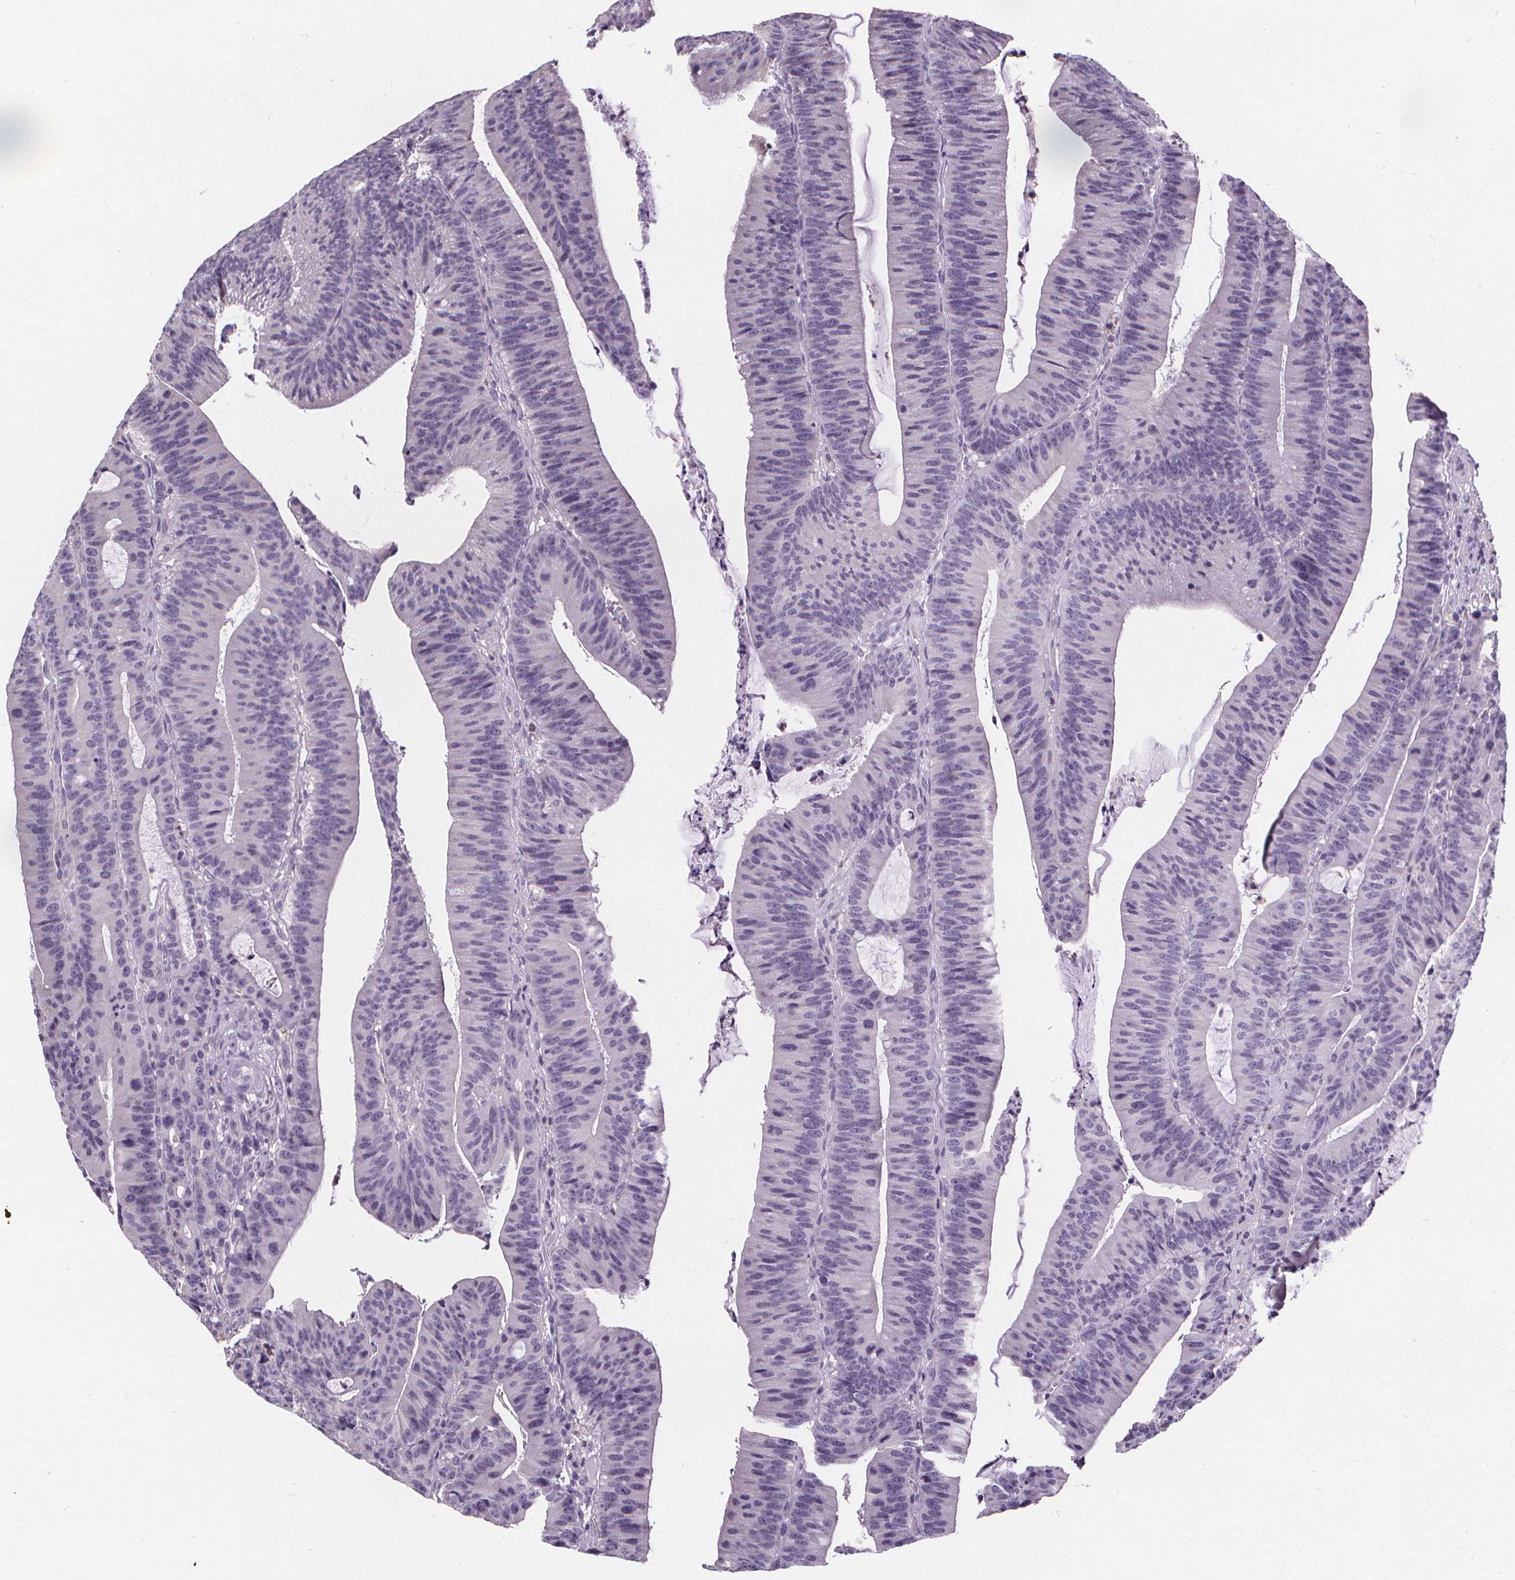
{"staining": {"intensity": "negative", "quantity": "none", "location": "none"}, "tissue": "colorectal cancer", "cell_type": "Tumor cells", "image_type": "cancer", "snomed": [{"axis": "morphology", "description": "Adenocarcinoma, NOS"}, {"axis": "topography", "description": "Colon"}], "caption": "Immunohistochemistry (IHC) photomicrograph of neoplastic tissue: adenocarcinoma (colorectal) stained with DAB exhibits no significant protein expression in tumor cells.", "gene": "ATP6V1D", "patient": {"sex": "female", "age": 78}}